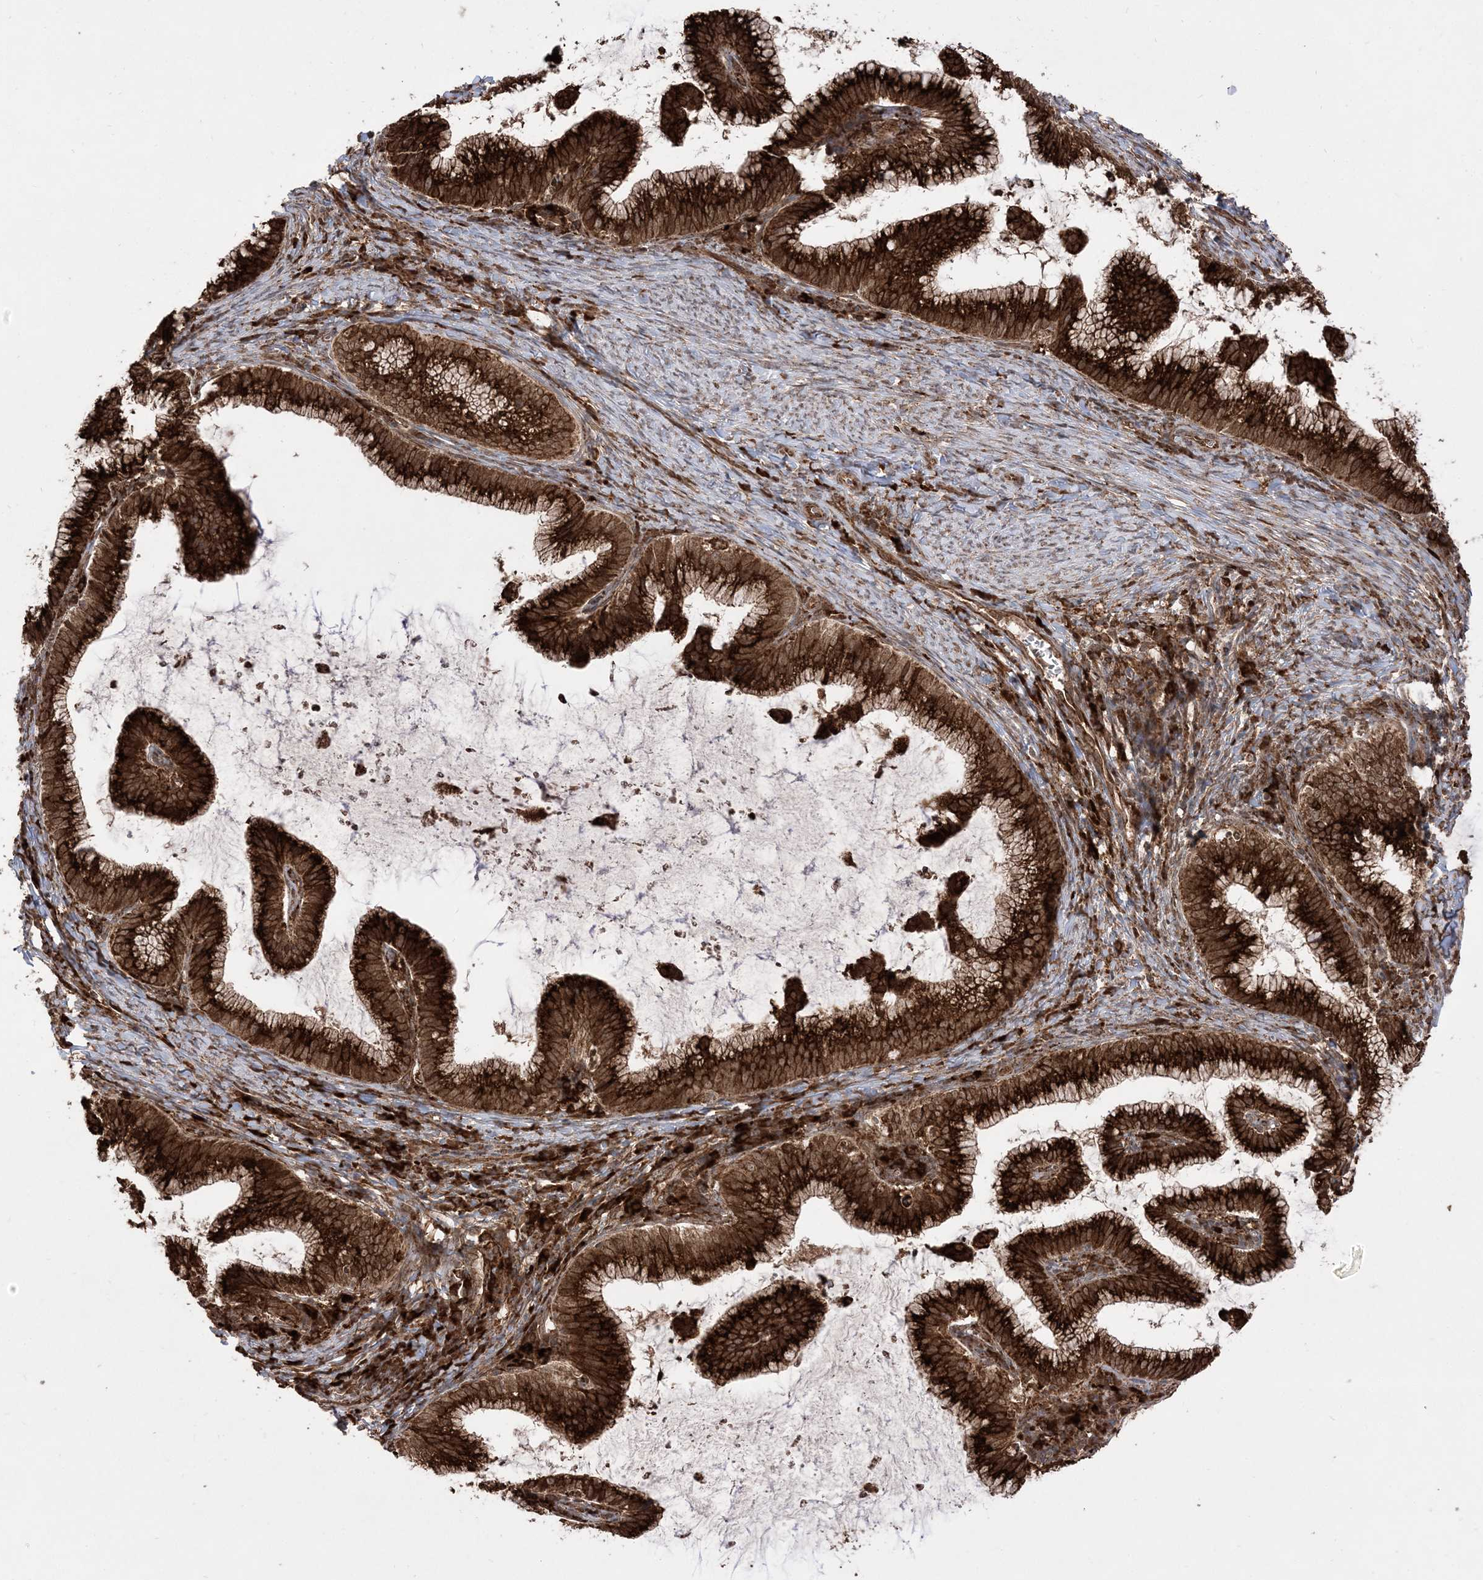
{"staining": {"intensity": "strong", "quantity": ">75%", "location": "cytoplasmic/membranous,nuclear"}, "tissue": "cervical cancer", "cell_type": "Tumor cells", "image_type": "cancer", "snomed": [{"axis": "morphology", "description": "Adenocarcinoma, NOS"}, {"axis": "topography", "description": "Cervix"}], "caption": "Immunohistochemical staining of adenocarcinoma (cervical) displays high levels of strong cytoplasmic/membranous and nuclear protein expression in approximately >75% of tumor cells. The protein is stained brown, and the nuclei are stained in blue (DAB IHC with brightfield microscopy, high magnification).", "gene": "EPC2", "patient": {"sex": "female", "age": 36}}